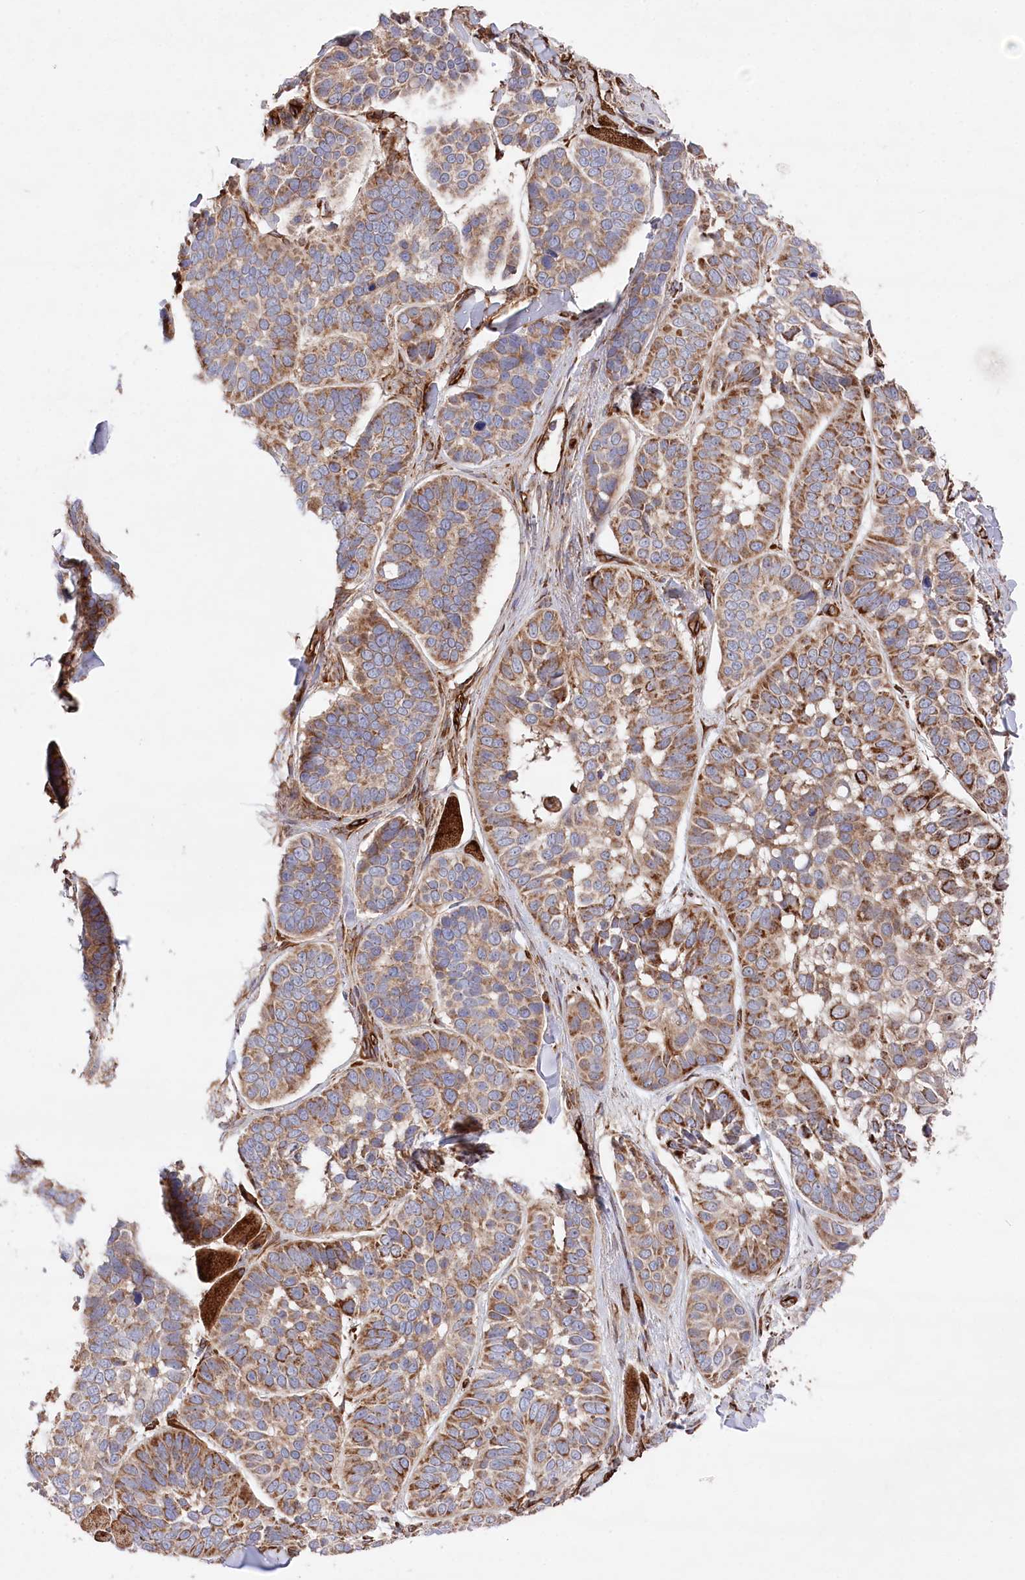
{"staining": {"intensity": "moderate", "quantity": ">75%", "location": "cytoplasmic/membranous"}, "tissue": "skin cancer", "cell_type": "Tumor cells", "image_type": "cancer", "snomed": [{"axis": "morphology", "description": "Basal cell carcinoma"}, {"axis": "topography", "description": "Skin"}], "caption": "Skin basal cell carcinoma stained for a protein (brown) reveals moderate cytoplasmic/membranous positive staining in approximately >75% of tumor cells.", "gene": "MTPAP", "patient": {"sex": "male", "age": 62}}